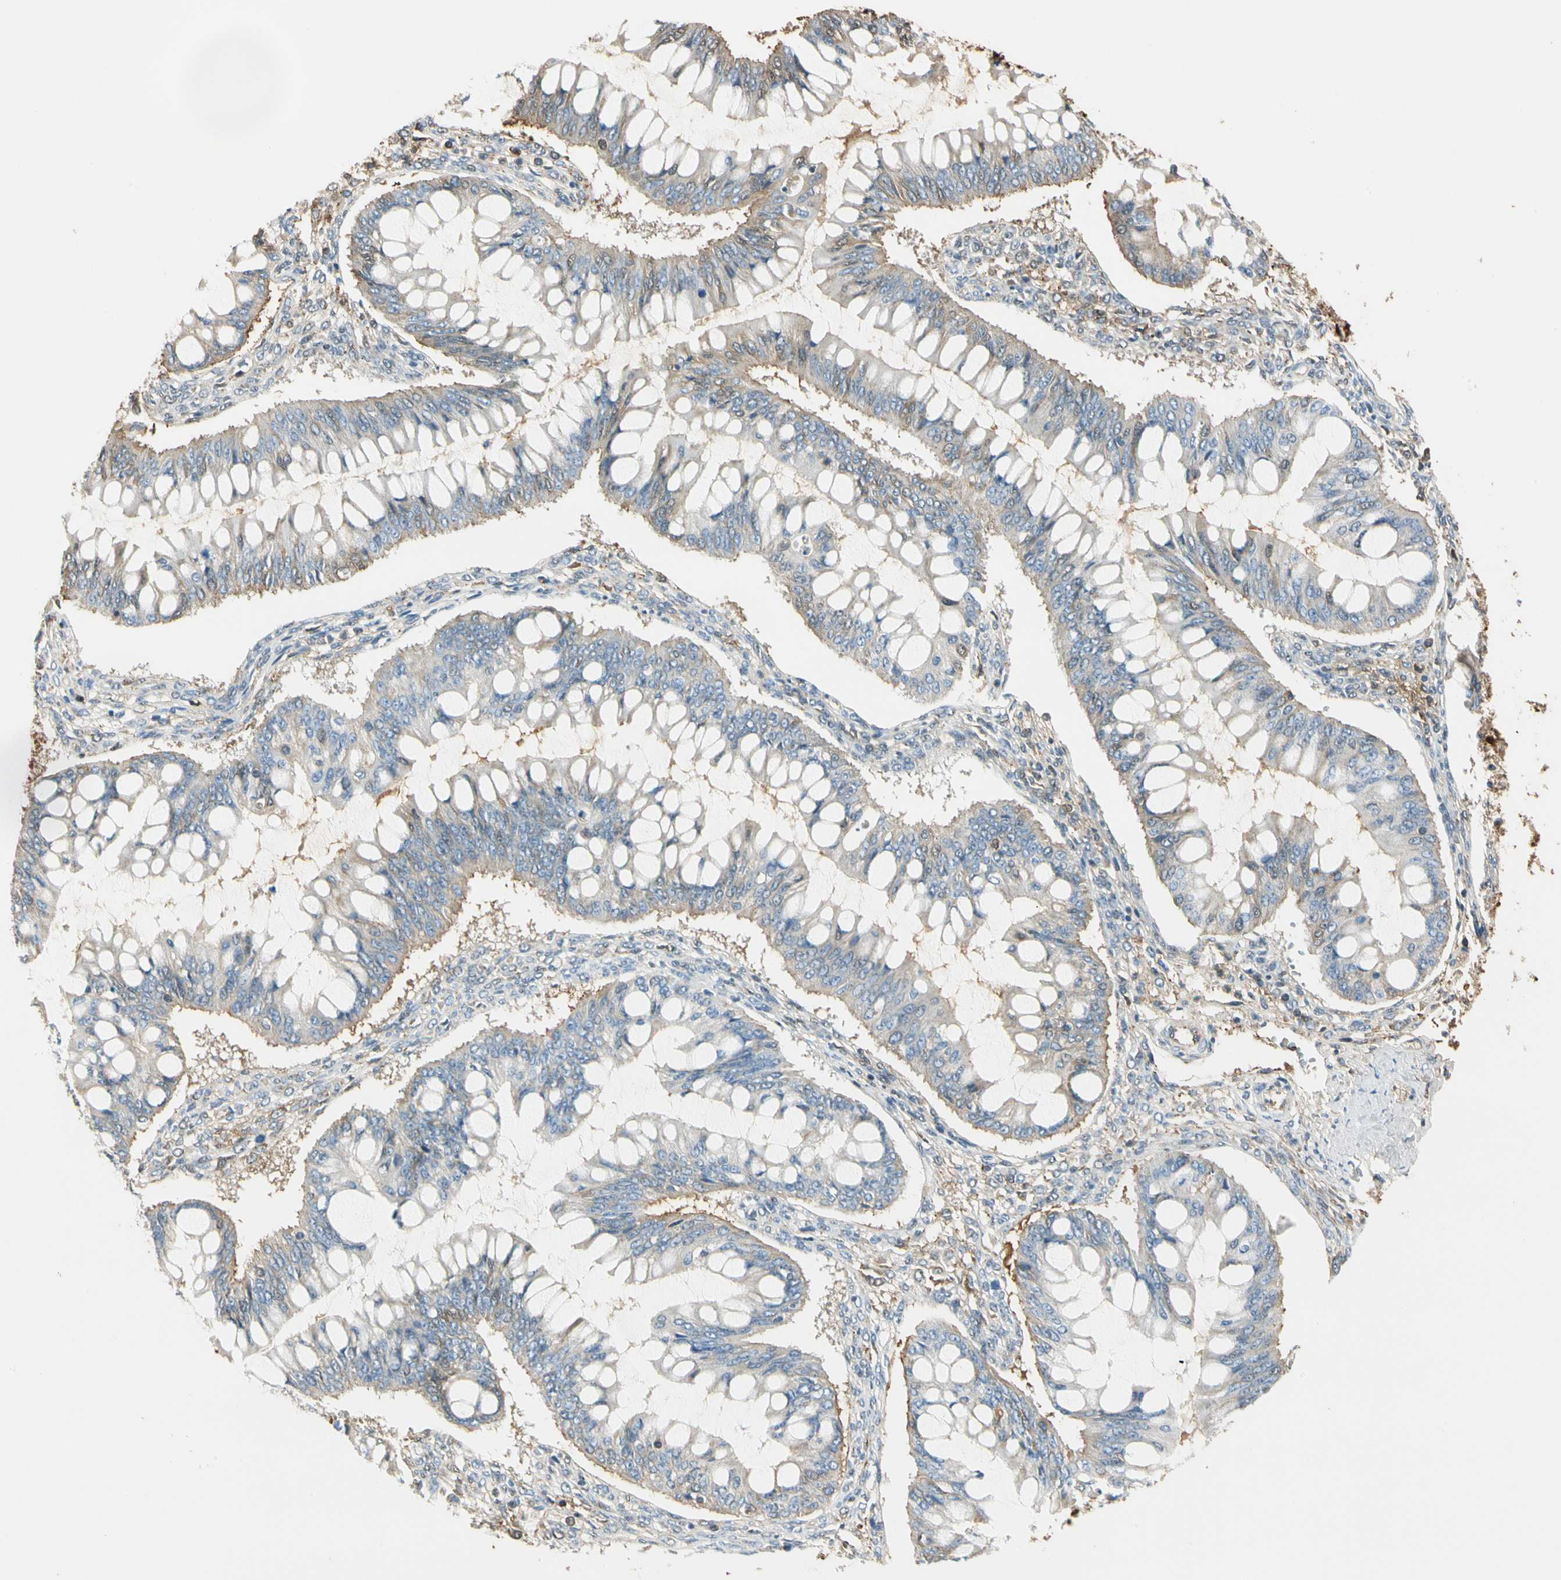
{"staining": {"intensity": "weak", "quantity": "25%-75%", "location": "cytoplasmic/membranous,nuclear"}, "tissue": "ovarian cancer", "cell_type": "Tumor cells", "image_type": "cancer", "snomed": [{"axis": "morphology", "description": "Cystadenocarcinoma, mucinous, NOS"}, {"axis": "topography", "description": "Ovary"}], "caption": "Approximately 25%-75% of tumor cells in human ovarian cancer (mucinous cystadenocarcinoma) display weak cytoplasmic/membranous and nuclear protein positivity as visualized by brown immunohistochemical staining.", "gene": "LAMB3", "patient": {"sex": "female", "age": 73}}